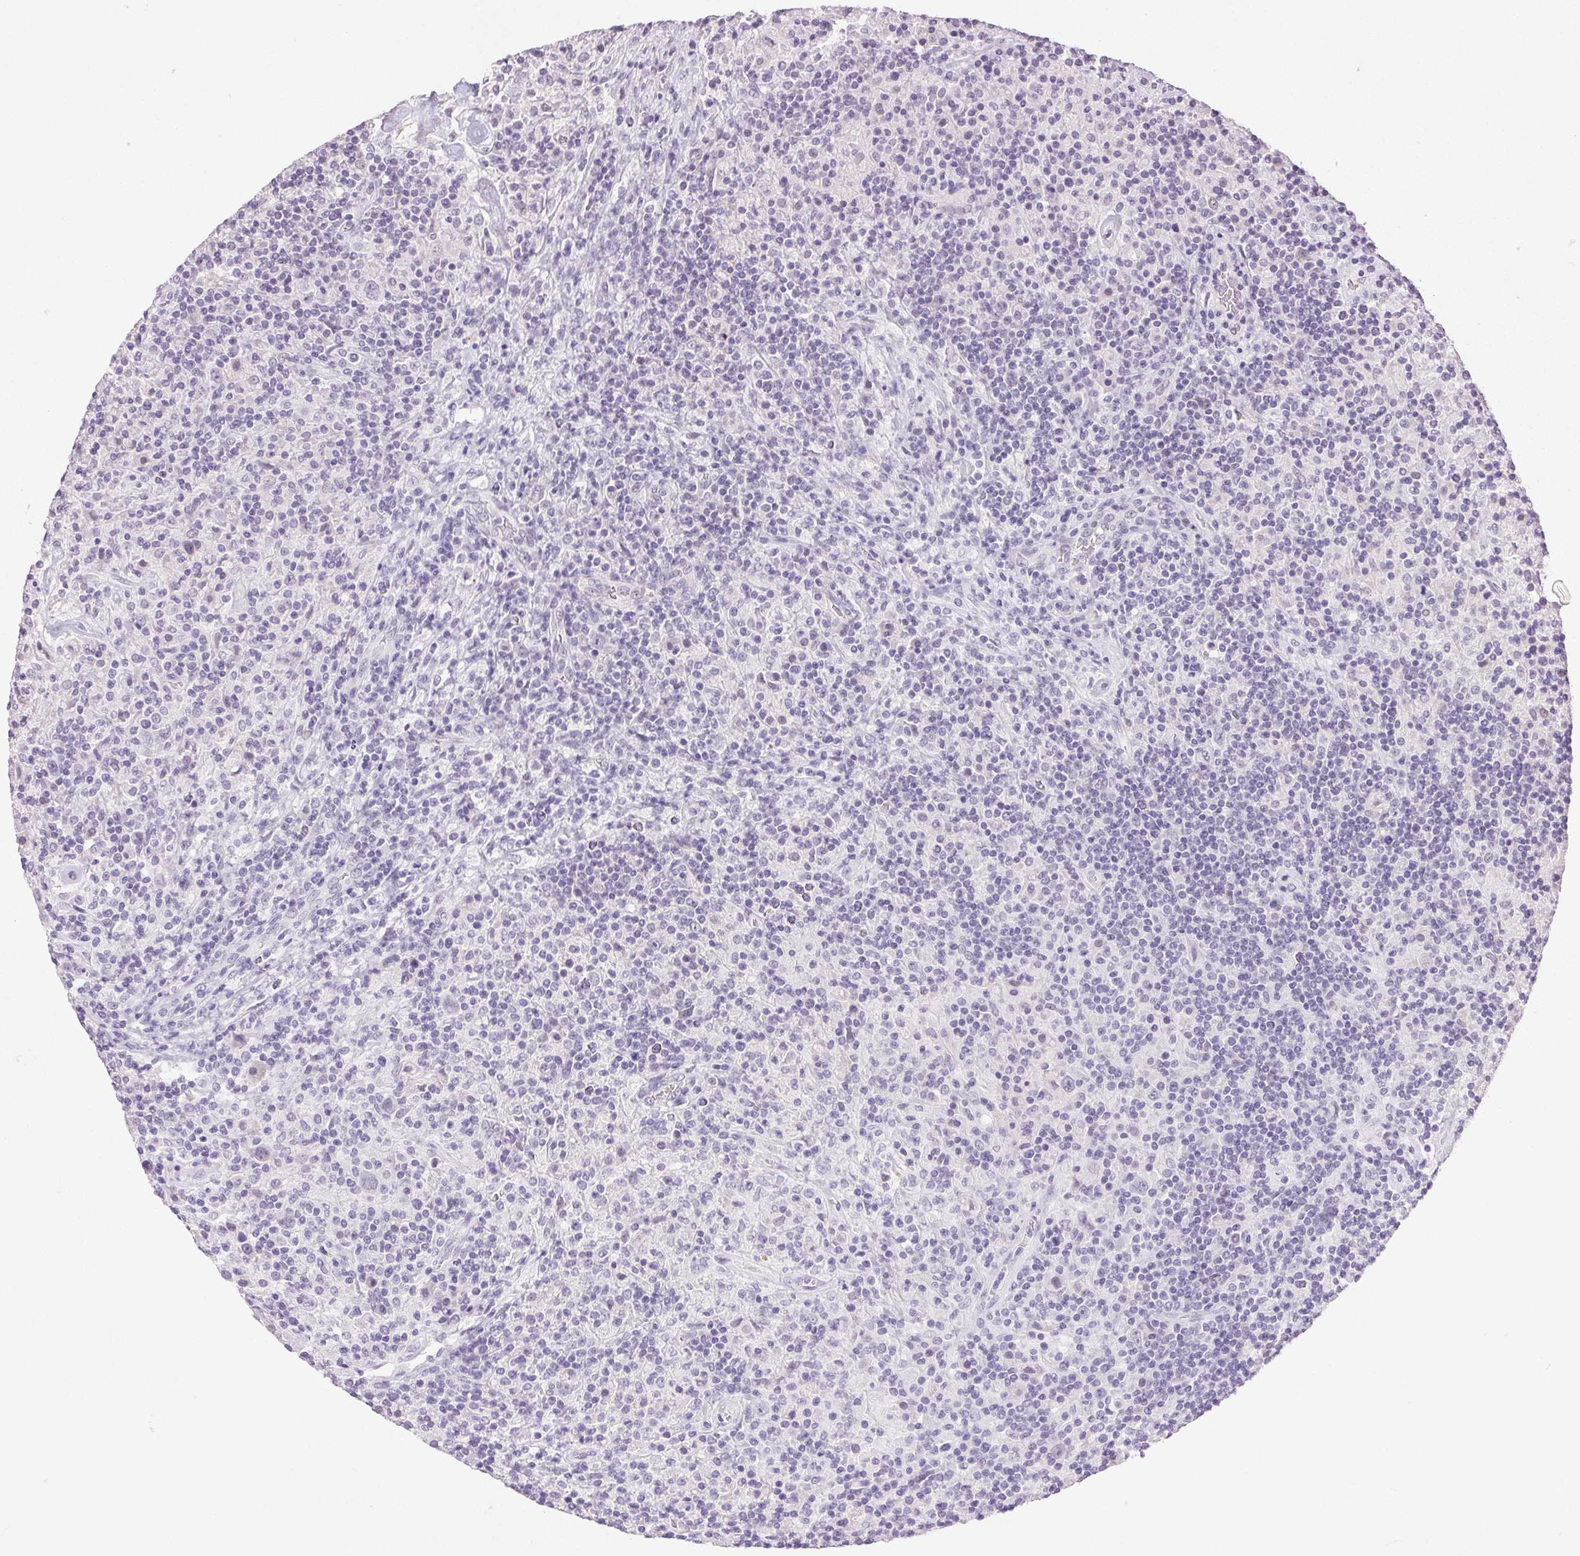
{"staining": {"intensity": "negative", "quantity": "none", "location": "none"}, "tissue": "lymphoma", "cell_type": "Tumor cells", "image_type": "cancer", "snomed": [{"axis": "morphology", "description": "Hodgkin's disease, NOS"}, {"axis": "topography", "description": "Lymph node"}], "caption": "An immunohistochemistry (IHC) image of Hodgkin's disease is shown. There is no staining in tumor cells of Hodgkin's disease.", "gene": "CLDN10", "patient": {"sex": "male", "age": 70}}